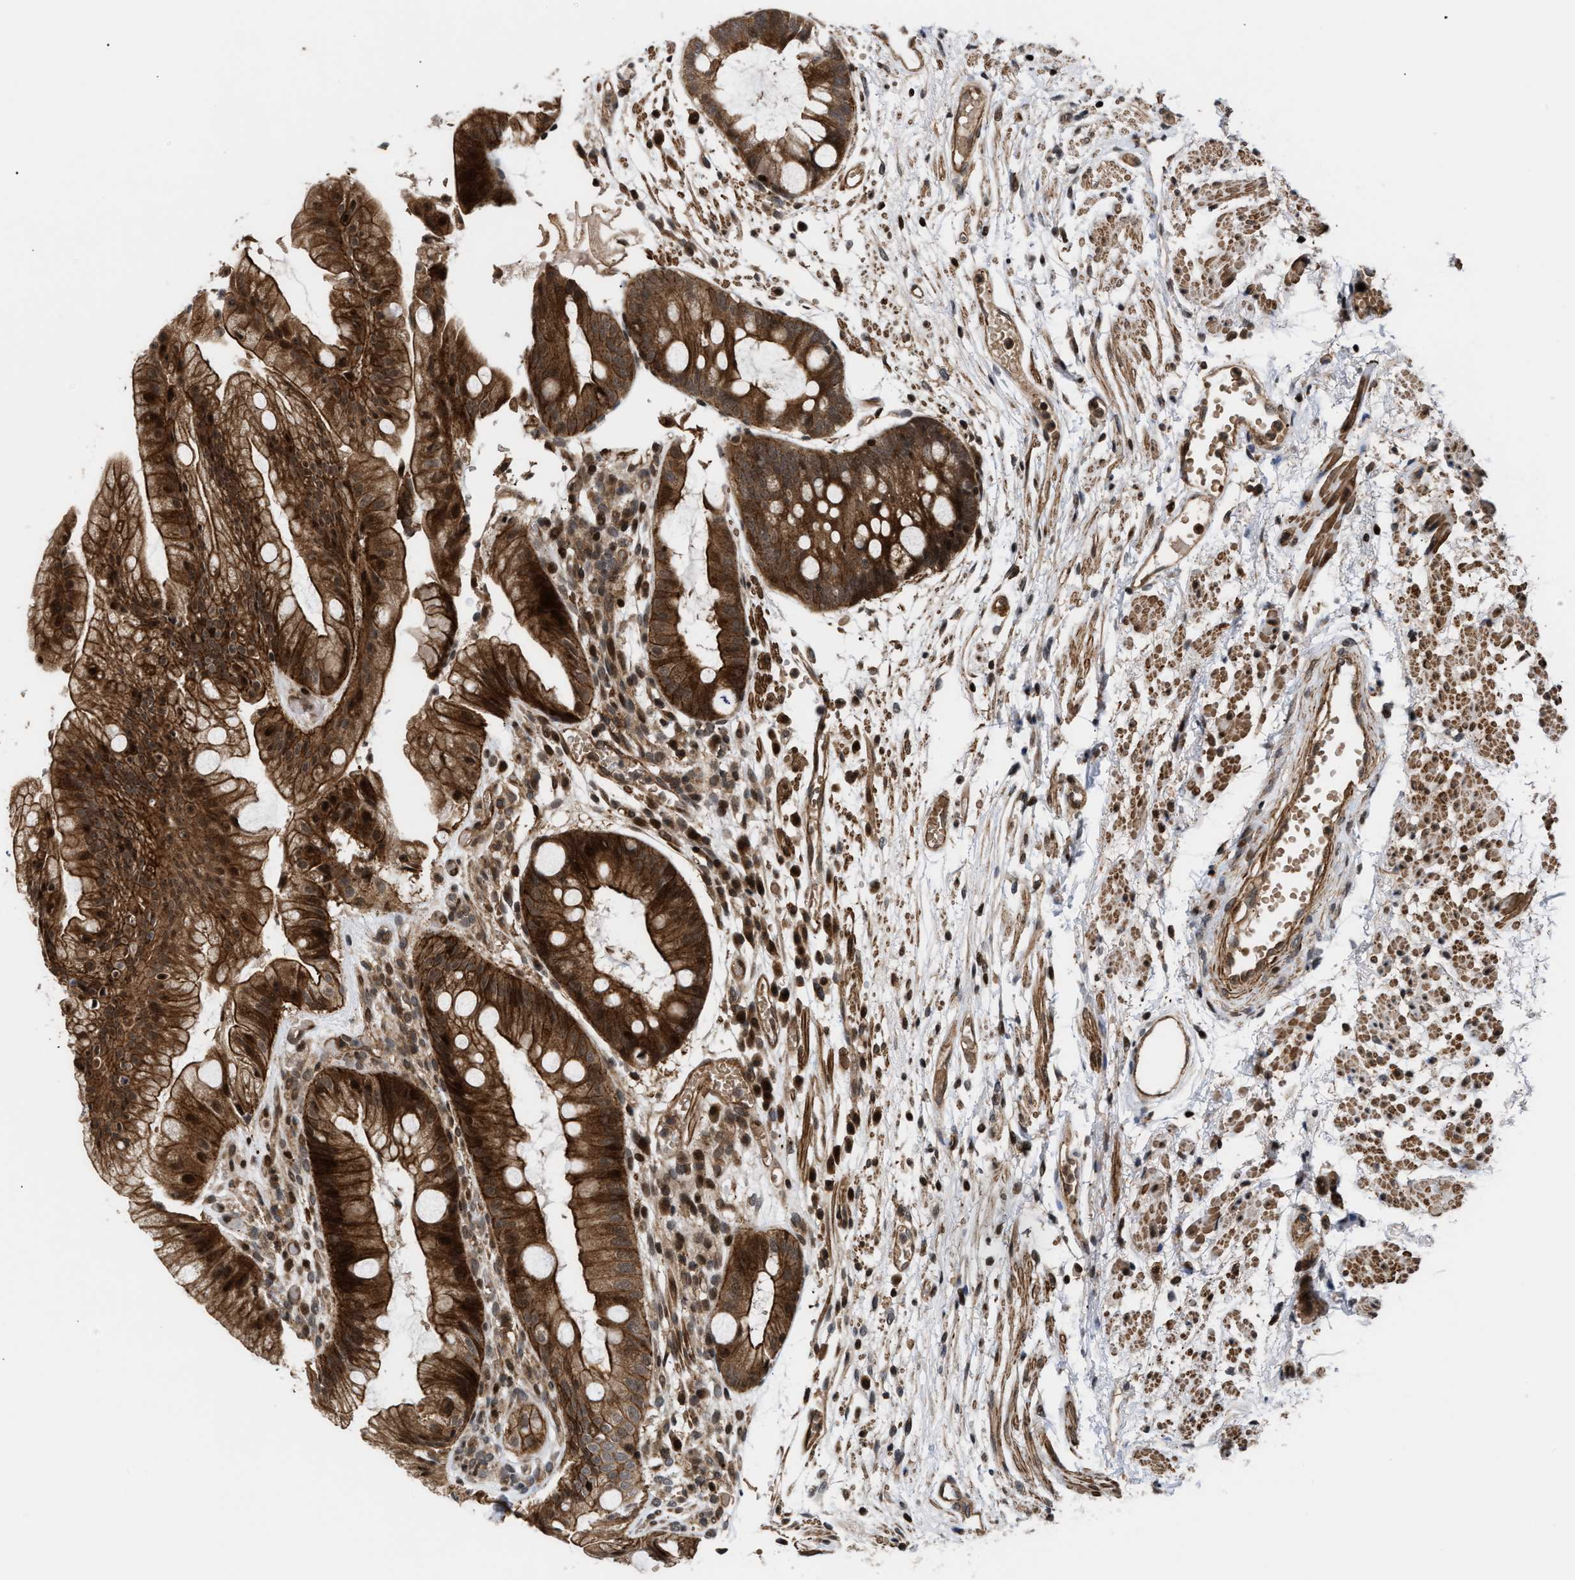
{"staining": {"intensity": "strong", "quantity": ">75%", "location": "cytoplasmic/membranous,nuclear"}, "tissue": "stomach", "cell_type": "Glandular cells", "image_type": "normal", "snomed": [{"axis": "morphology", "description": "Normal tissue, NOS"}, {"axis": "topography", "description": "Stomach, upper"}], "caption": "Stomach stained for a protein displays strong cytoplasmic/membranous,nuclear positivity in glandular cells. Nuclei are stained in blue.", "gene": "STAU2", "patient": {"sex": "male", "age": 72}}